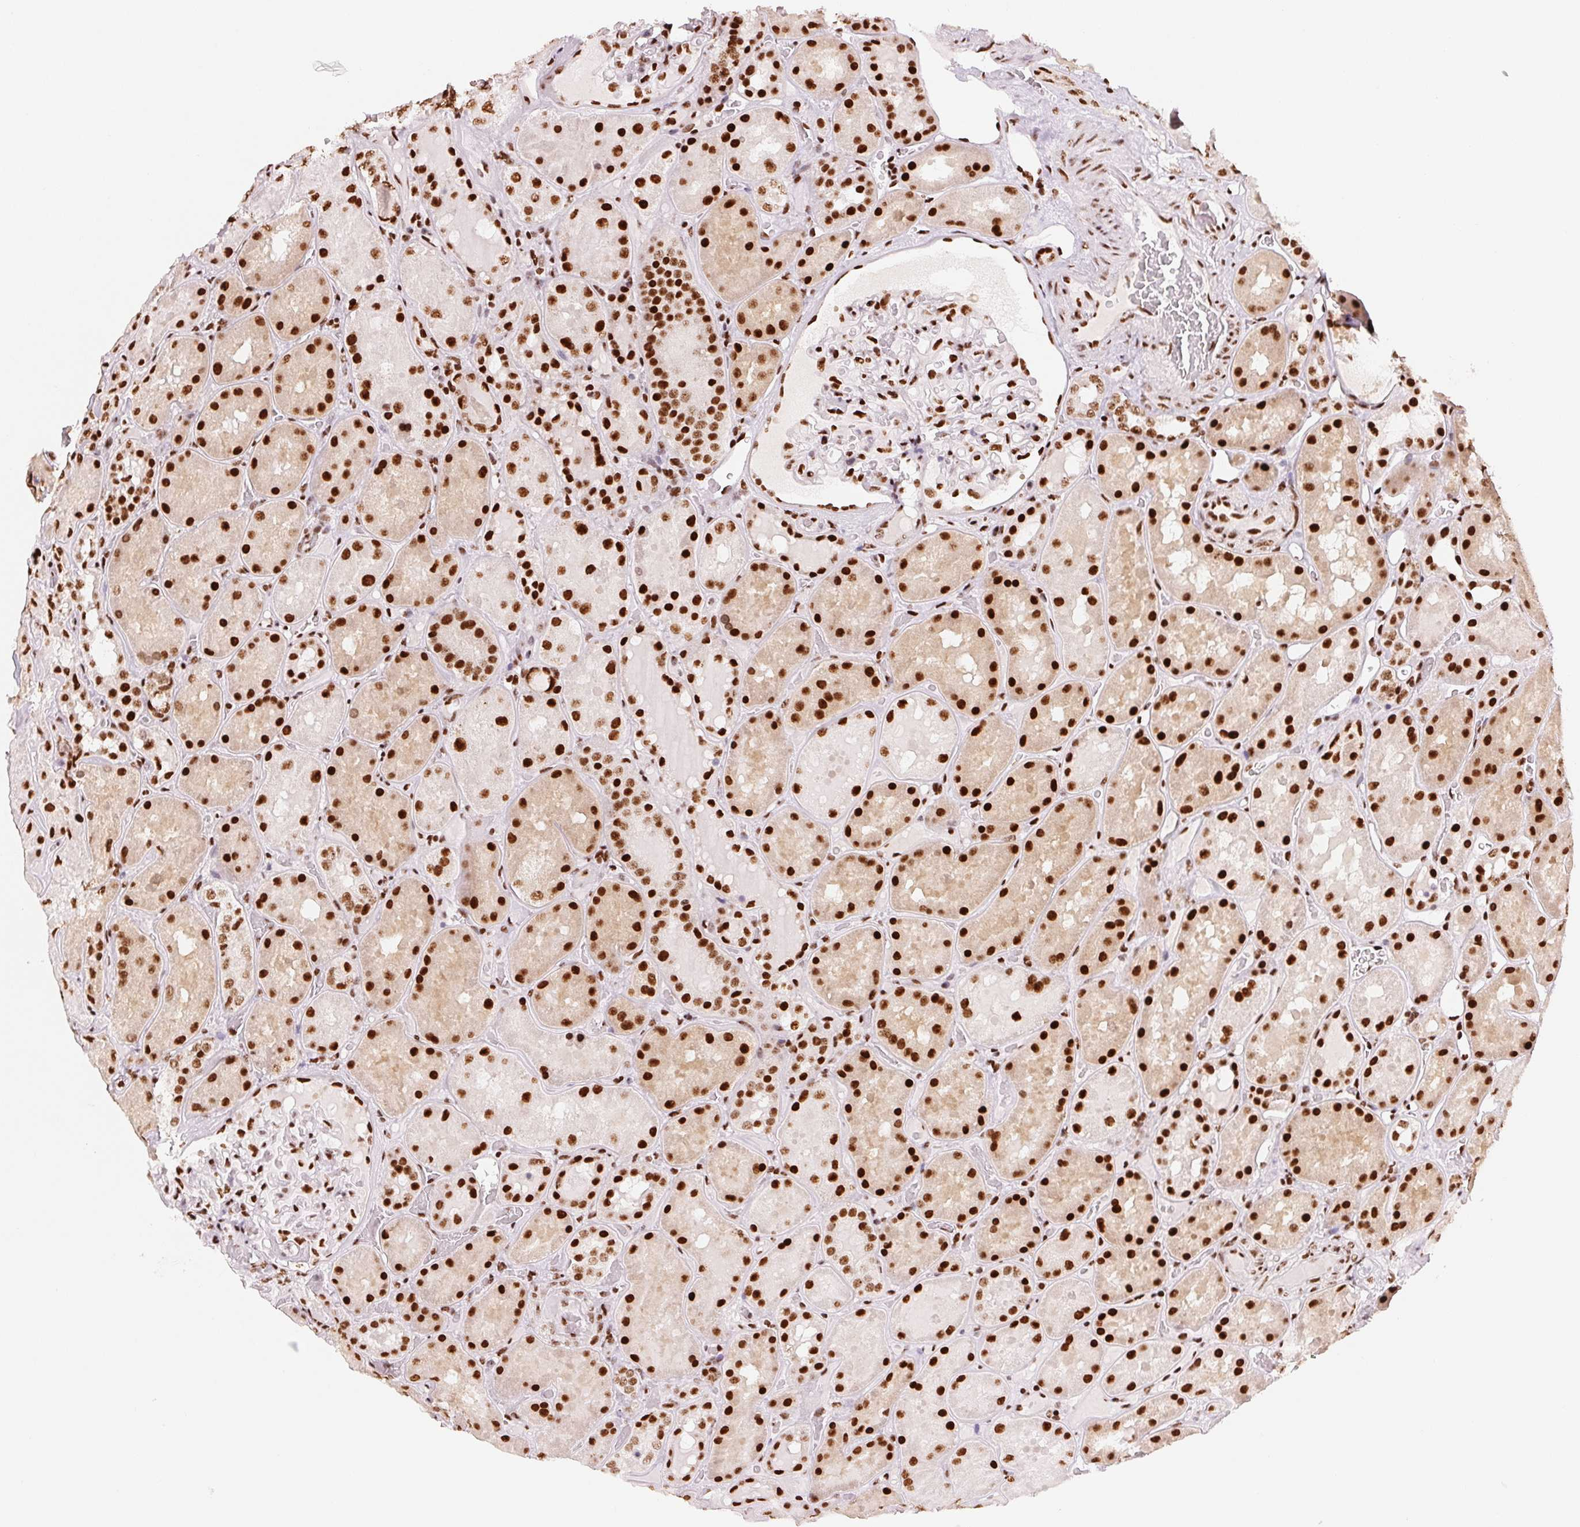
{"staining": {"intensity": "strong", "quantity": "25%-75%", "location": "nuclear"}, "tissue": "kidney", "cell_type": "Cells in glomeruli", "image_type": "normal", "snomed": [{"axis": "morphology", "description": "Normal tissue, NOS"}, {"axis": "topography", "description": "Kidney"}], "caption": "Immunohistochemical staining of normal kidney displays 25%-75% levels of strong nuclear protein staining in approximately 25%-75% of cells in glomeruli. Immunohistochemistry (ihc) stains the protein of interest in brown and the nuclei are stained blue.", "gene": "NXF1", "patient": {"sex": "male", "age": 73}}